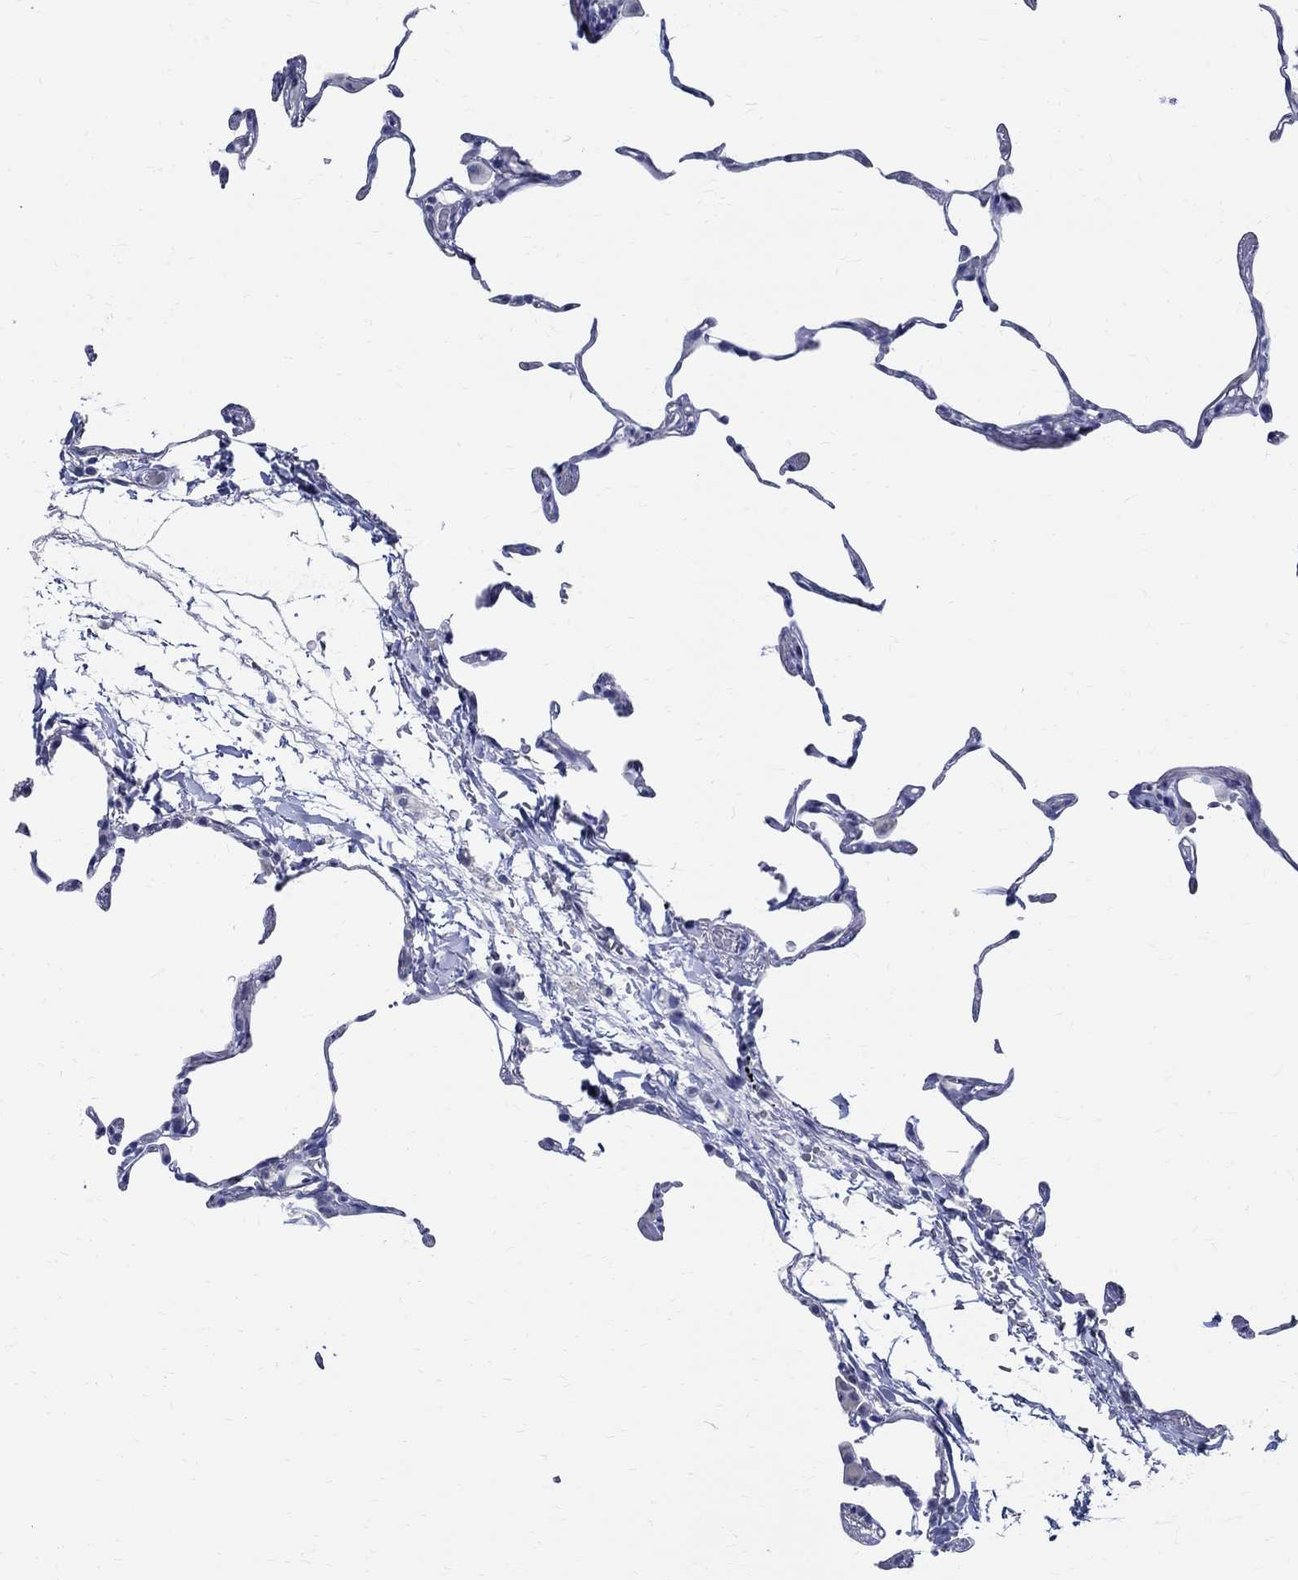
{"staining": {"intensity": "negative", "quantity": "none", "location": "none"}, "tissue": "lung", "cell_type": "Alveolar cells", "image_type": "normal", "snomed": [{"axis": "morphology", "description": "Normal tissue, NOS"}, {"axis": "topography", "description": "Lung"}], "caption": "Immunohistochemistry micrograph of unremarkable human lung stained for a protein (brown), which demonstrates no positivity in alveolar cells.", "gene": "TSPAN16", "patient": {"sex": "female", "age": 57}}